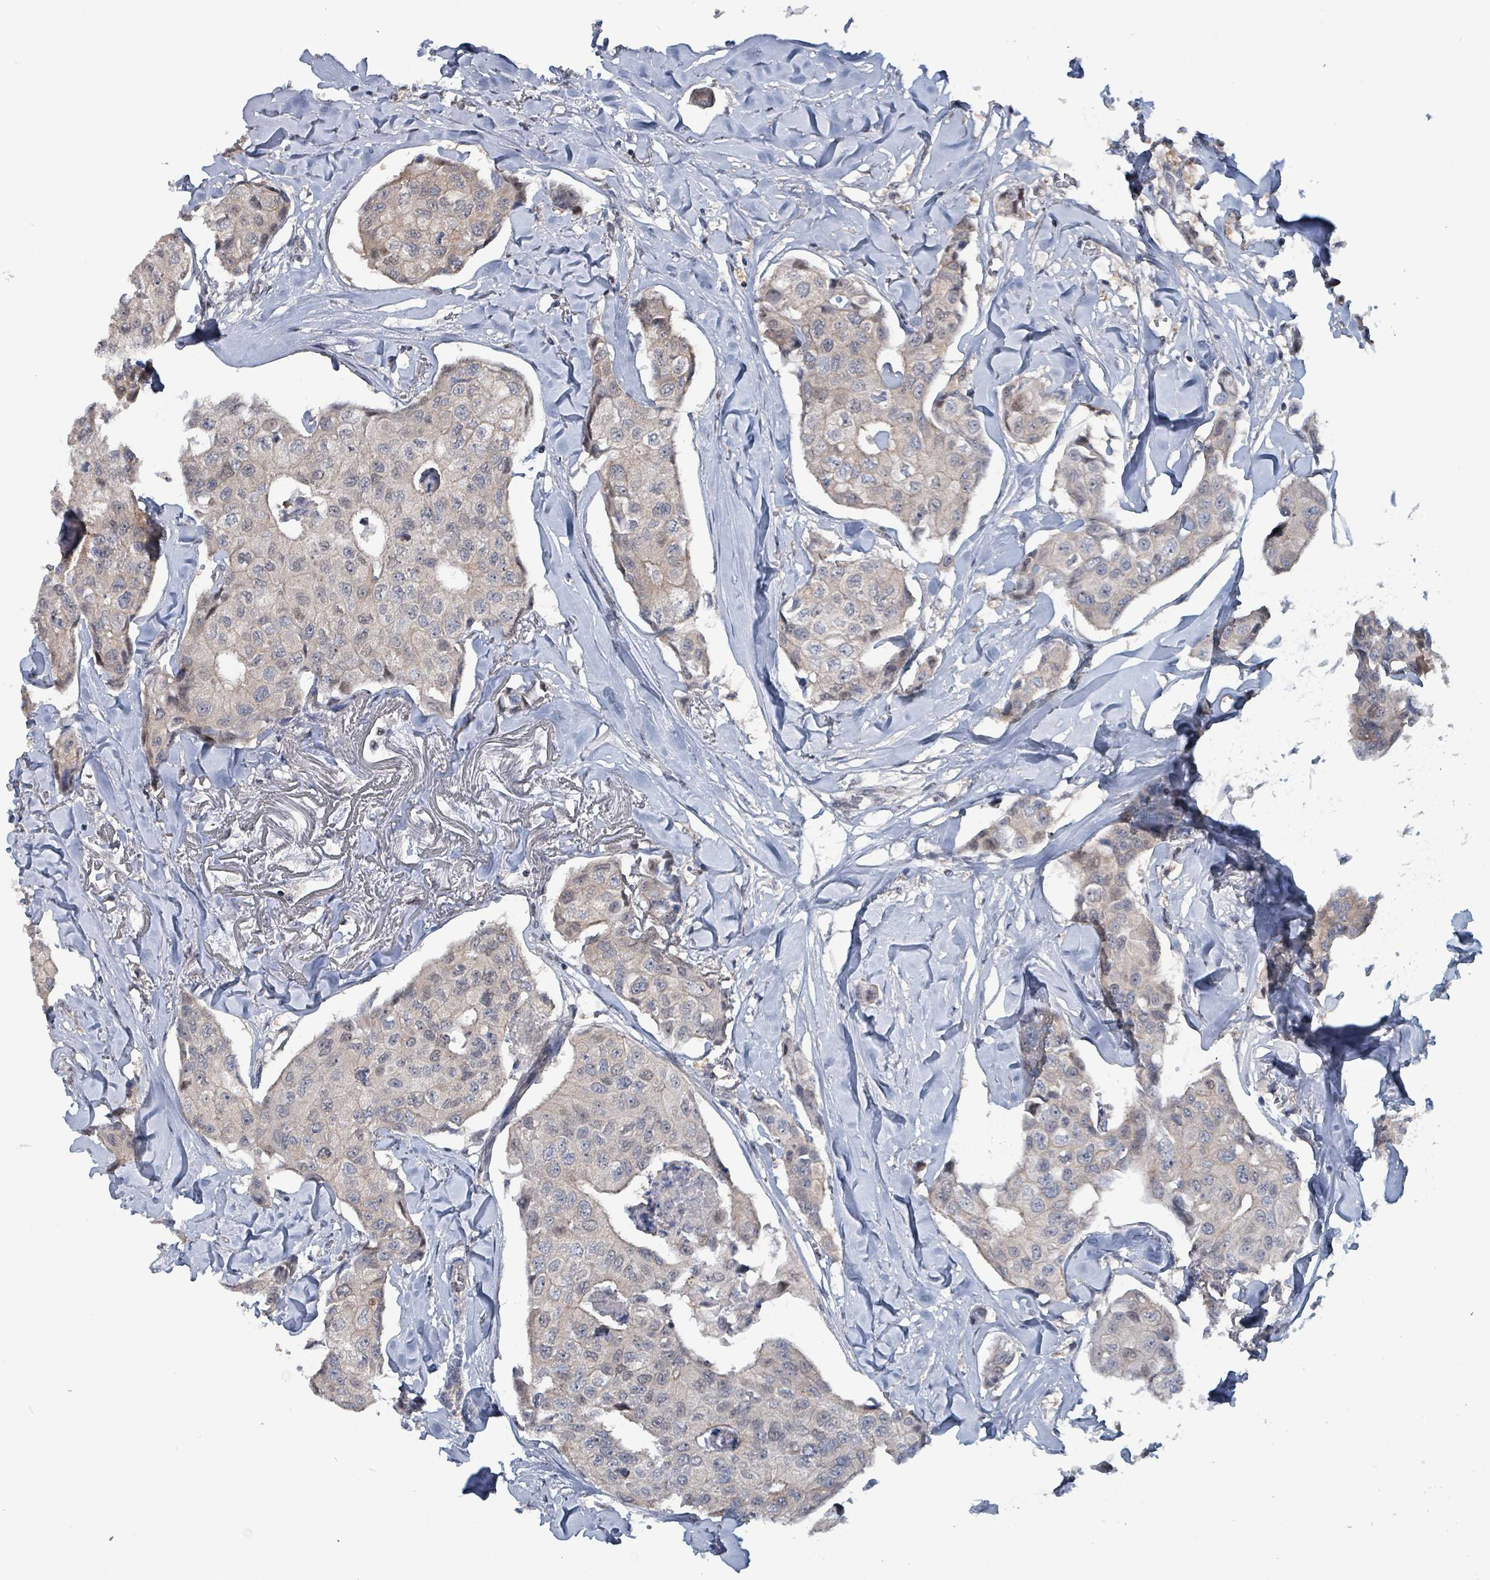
{"staining": {"intensity": "weak", "quantity": "<25%", "location": "nuclear"}, "tissue": "breast cancer", "cell_type": "Tumor cells", "image_type": "cancer", "snomed": [{"axis": "morphology", "description": "Duct carcinoma"}, {"axis": "topography", "description": "Breast"}], "caption": "DAB (3,3'-diaminobenzidine) immunohistochemical staining of intraductal carcinoma (breast) reveals no significant expression in tumor cells. (Brightfield microscopy of DAB immunohistochemistry (IHC) at high magnification).", "gene": "BIVM", "patient": {"sex": "female", "age": 80}}